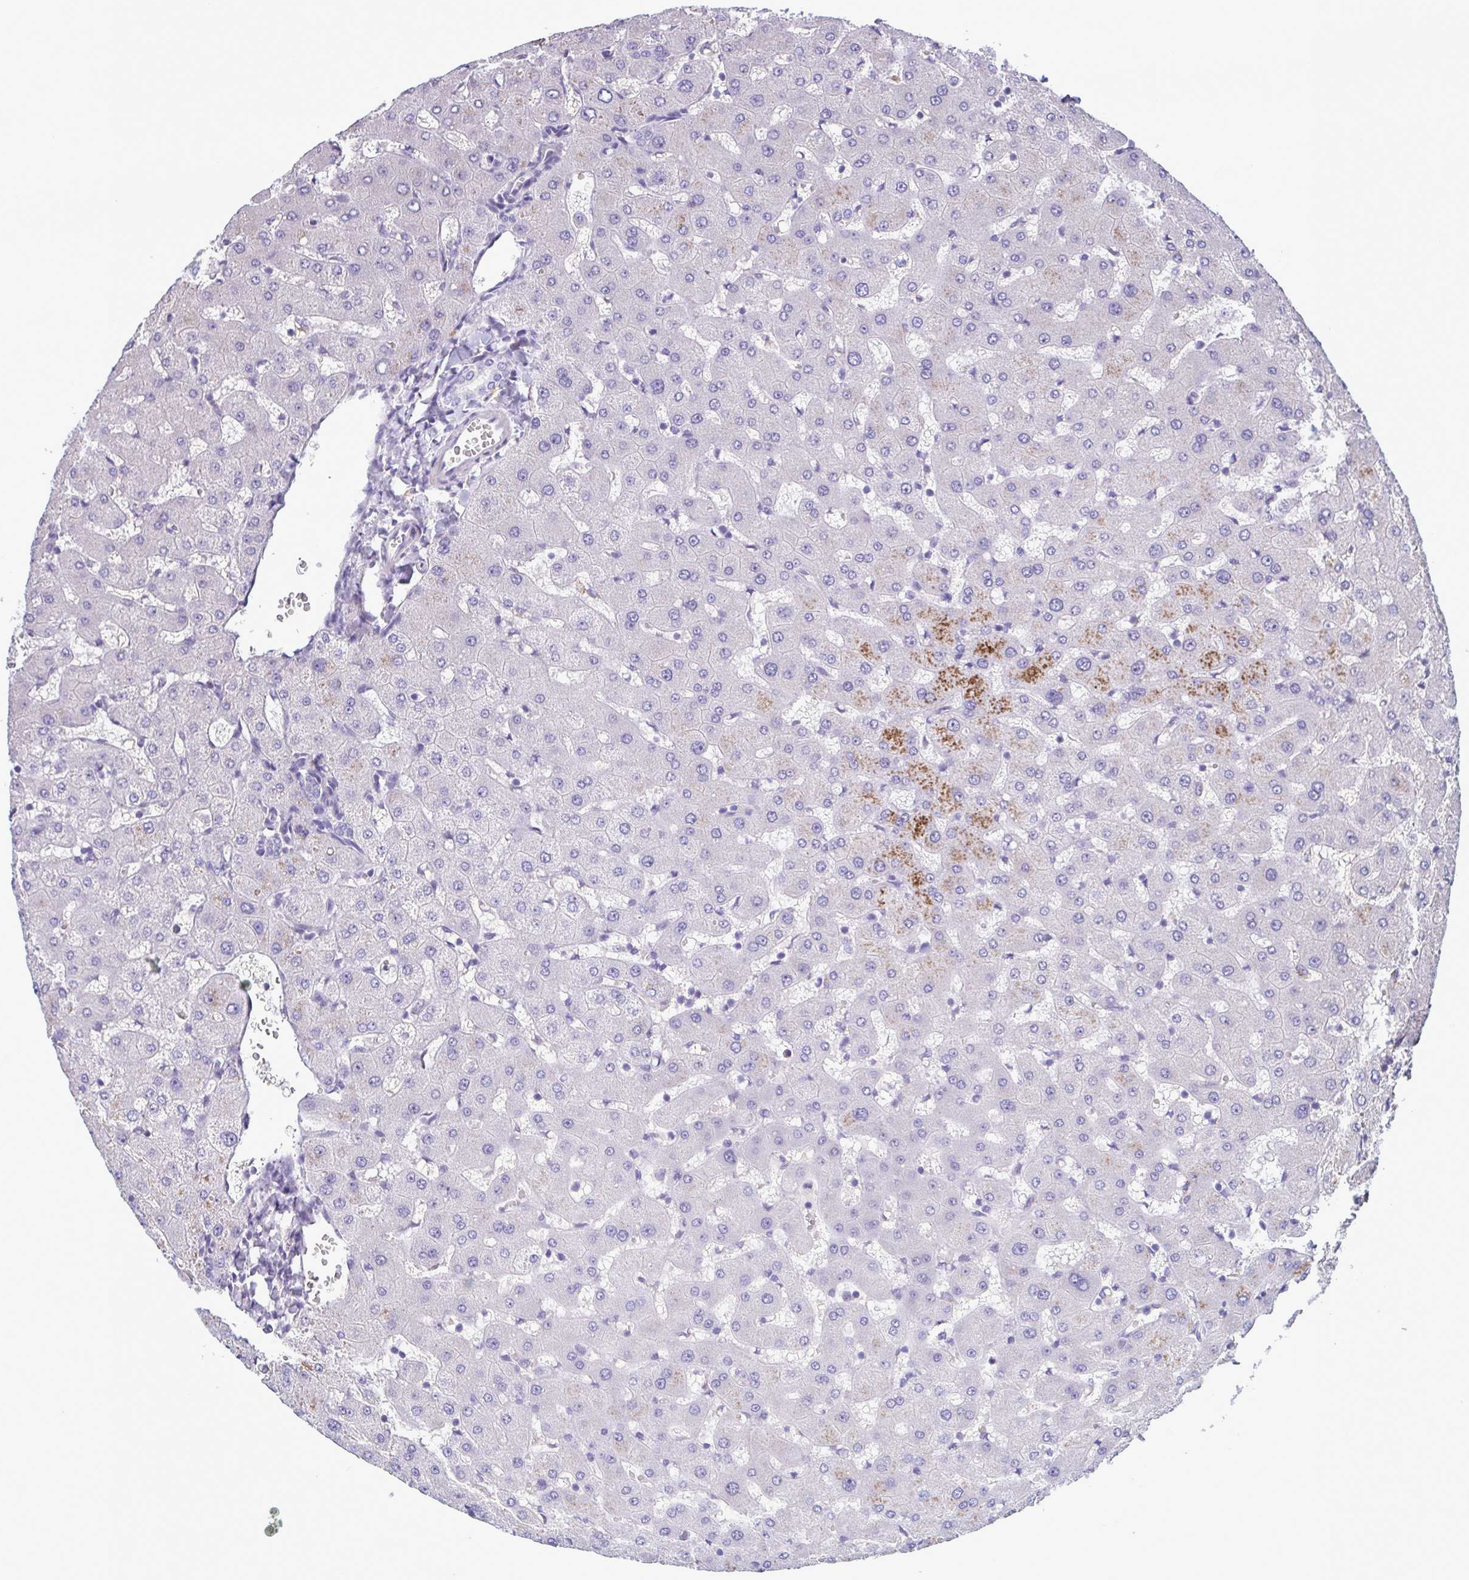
{"staining": {"intensity": "negative", "quantity": "none", "location": "none"}, "tissue": "liver", "cell_type": "Cholangiocytes", "image_type": "normal", "snomed": [{"axis": "morphology", "description": "Normal tissue, NOS"}, {"axis": "topography", "description": "Liver"}], "caption": "IHC of benign liver displays no staining in cholangiocytes.", "gene": "F13B", "patient": {"sex": "female", "age": 63}}